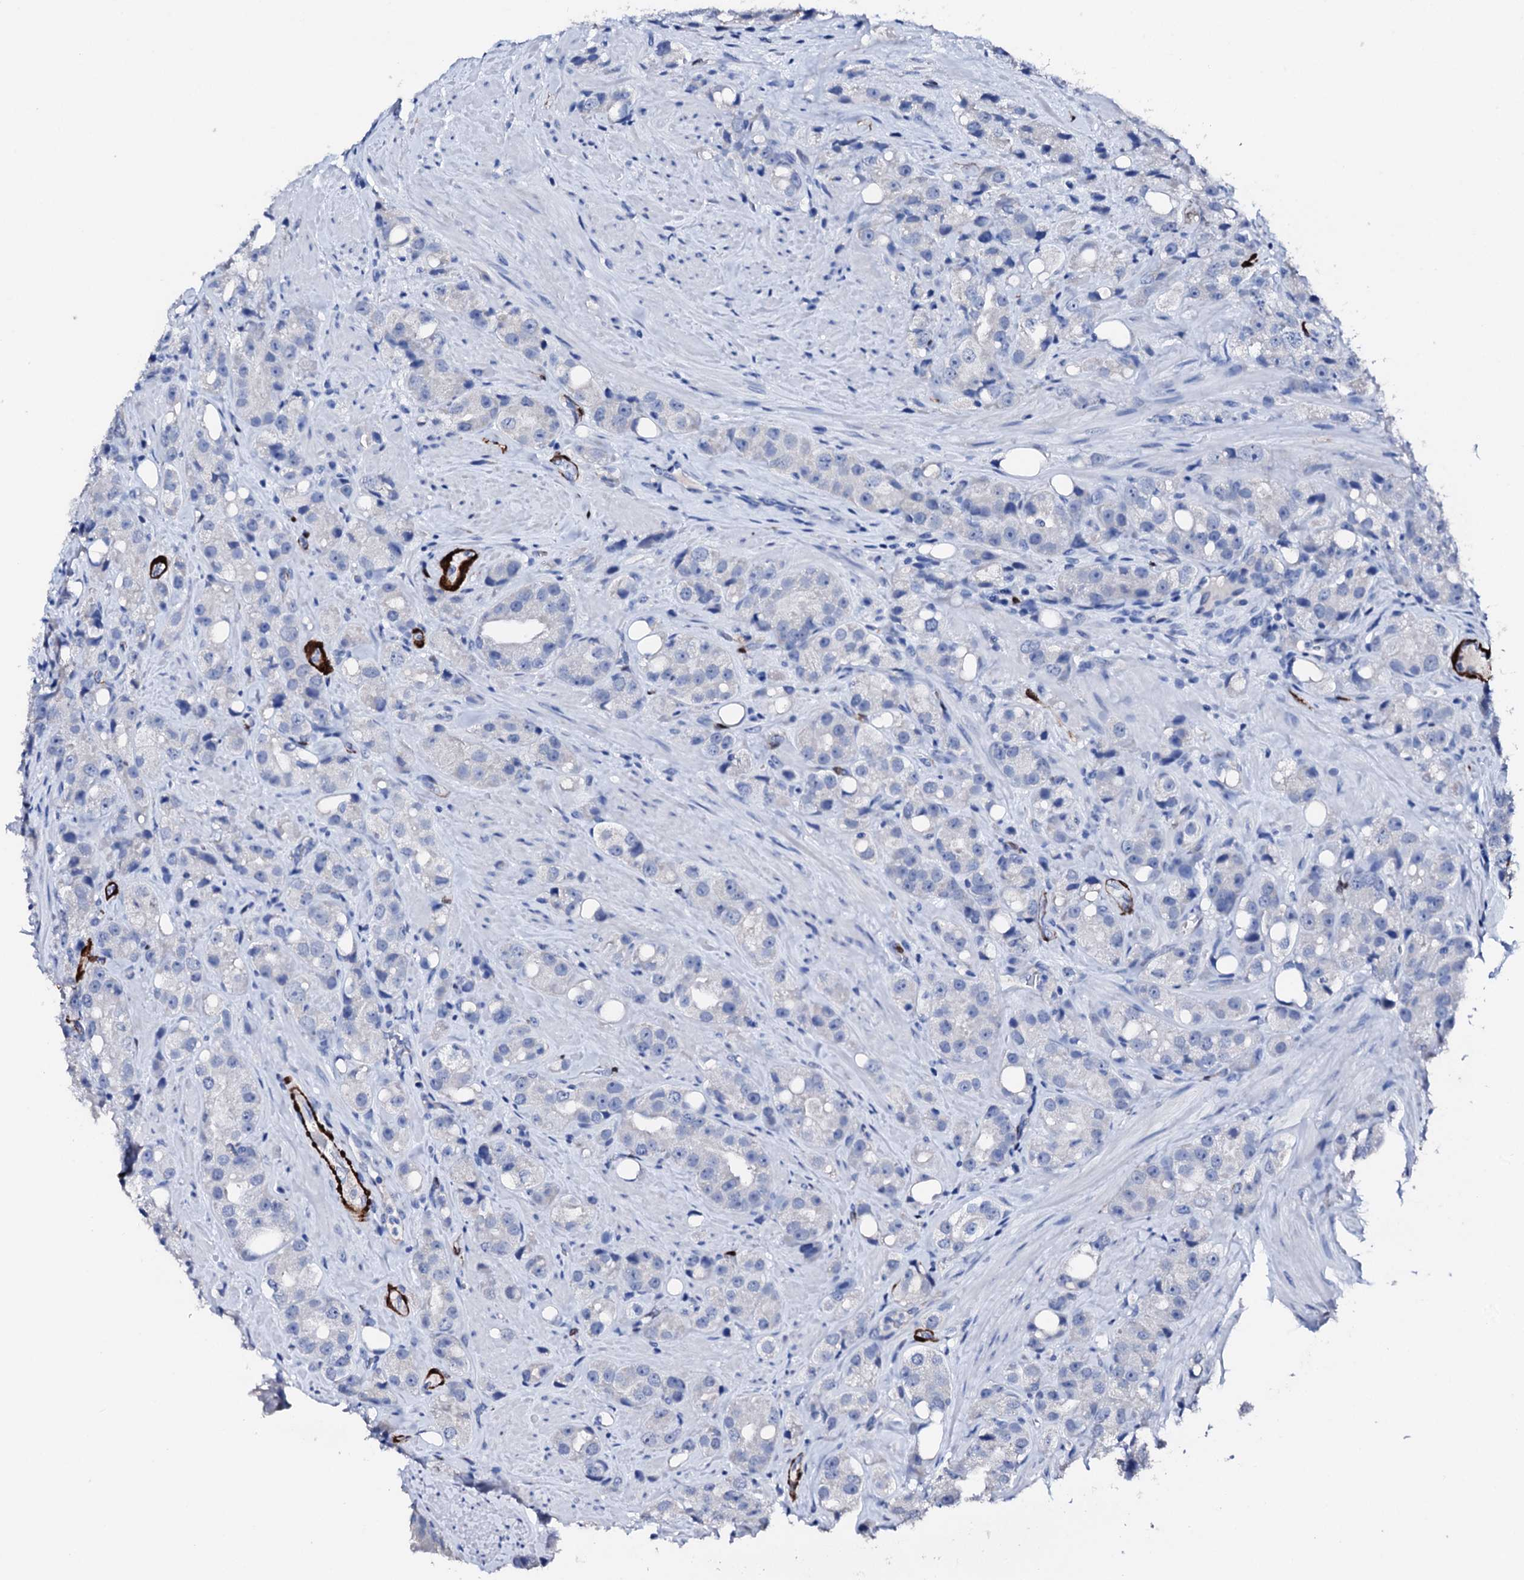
{"staining": {"intensity": "negative", "quantity": "none", "location": "none"}, "tissue": "prostate cancer", "cell_type": "Tumor cells", "image_type": "cancer", "snomed": [{"axis": "morphology", "description": "Adenocarcinoma, NOS"}, {"axis": "topography", "description": "Prostate"}], "caption": "Tumor cells are negative for brown protein staining in adenocarcinoma (prostate).", "gene": "NRIP2", "patient": {"sex": "male", "age": 79}}